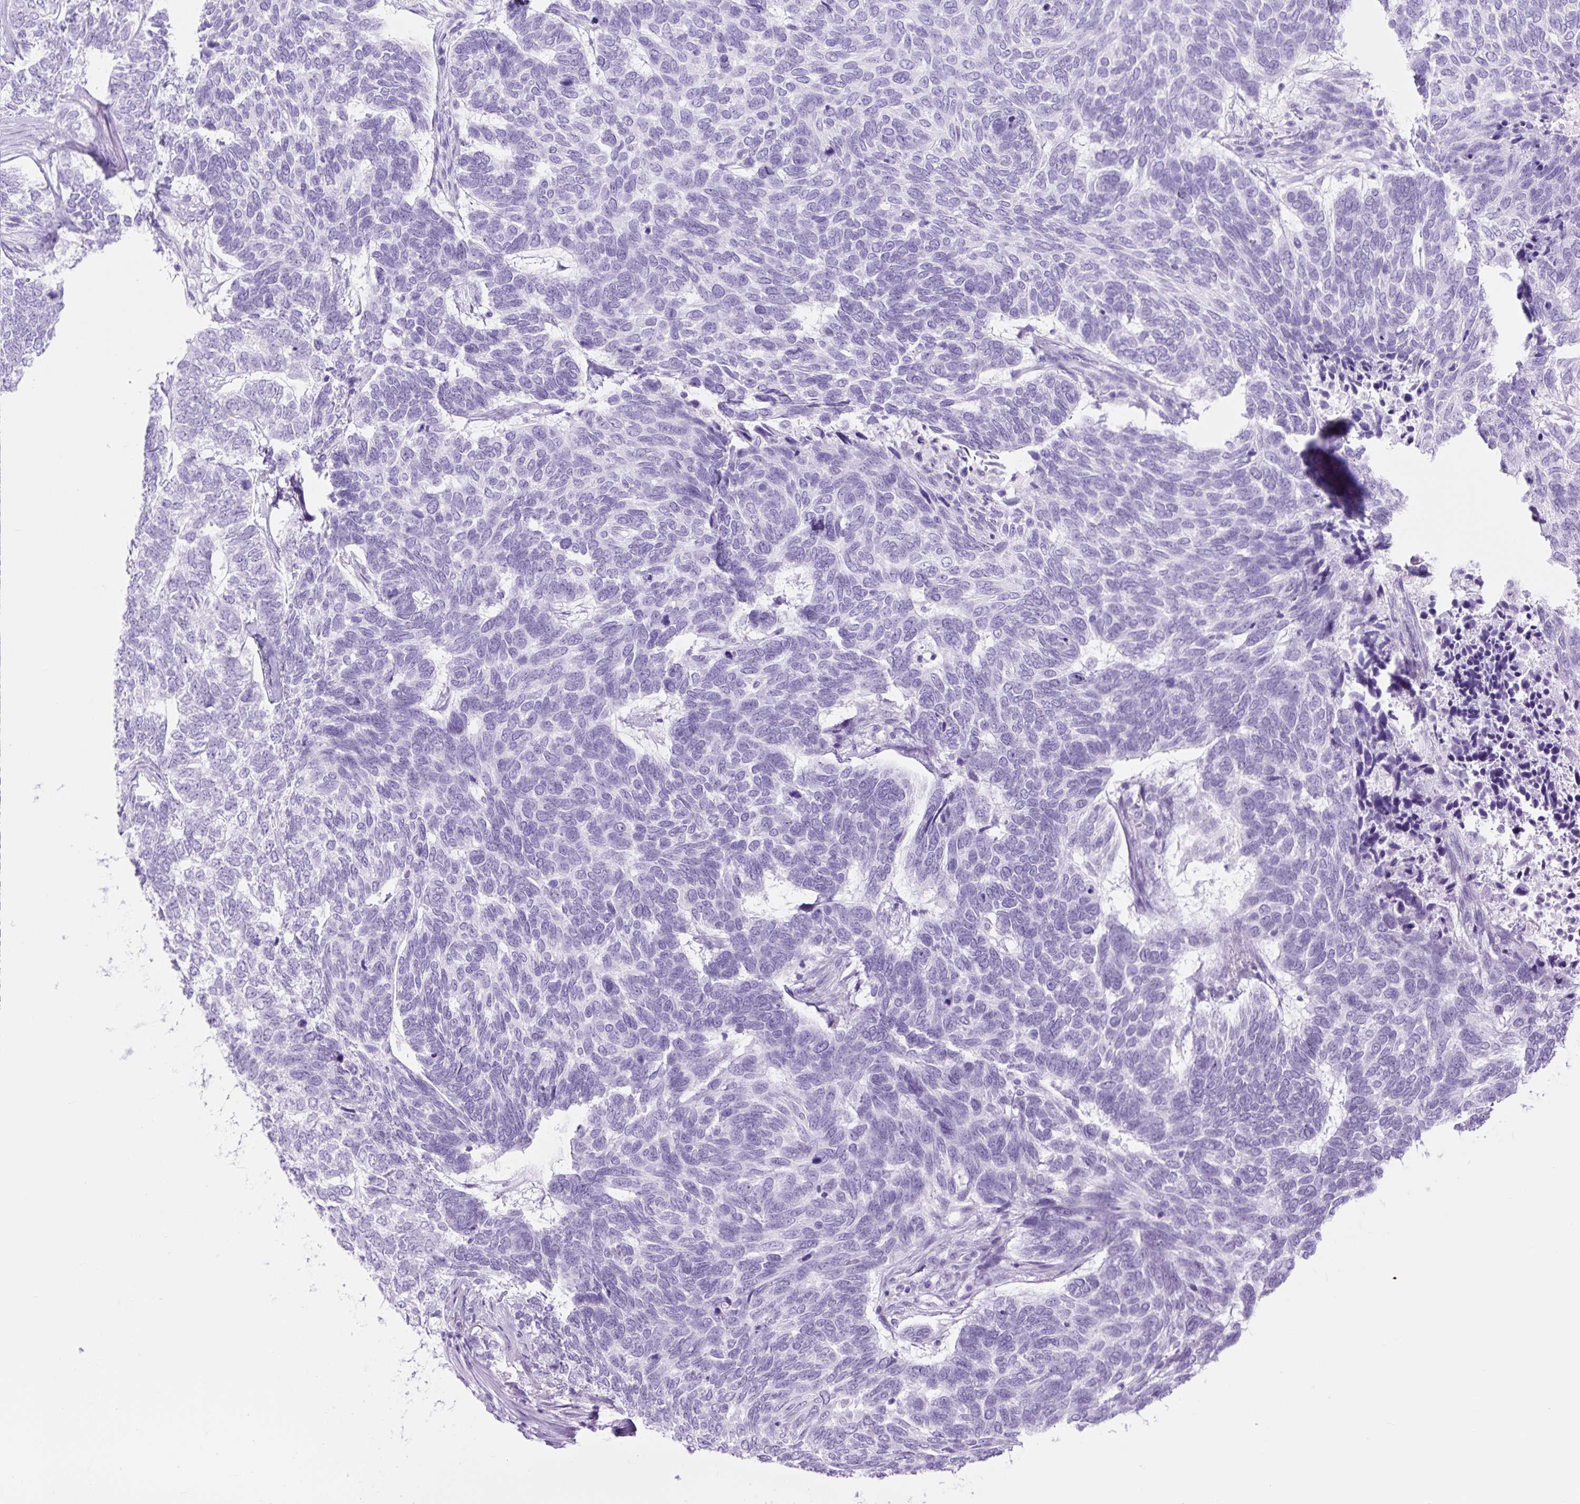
{"staining": {"intensity": "negative", "quantity": "none", "location": "none"}, "tissue": "skin cancer", "cell_type": "Tumor cells", "image_type": "cancer", "snomed": [{"axis": "morphology", "description": "Basal cell carcinoma"}, {"axis": "topography", "description": "Skin"}], "caption": "Immunohistochemical staining of skin cancer (basal cell carcinoma) demonstrates no significant positivity in tumor cells. Brightfield microscopy of immunohistochemistry stained with DAB (brown) and hematoxylin (blue), captured at high magnification.", "gene": "TFF2", "patient": {"sex": "female", "age": 65}}